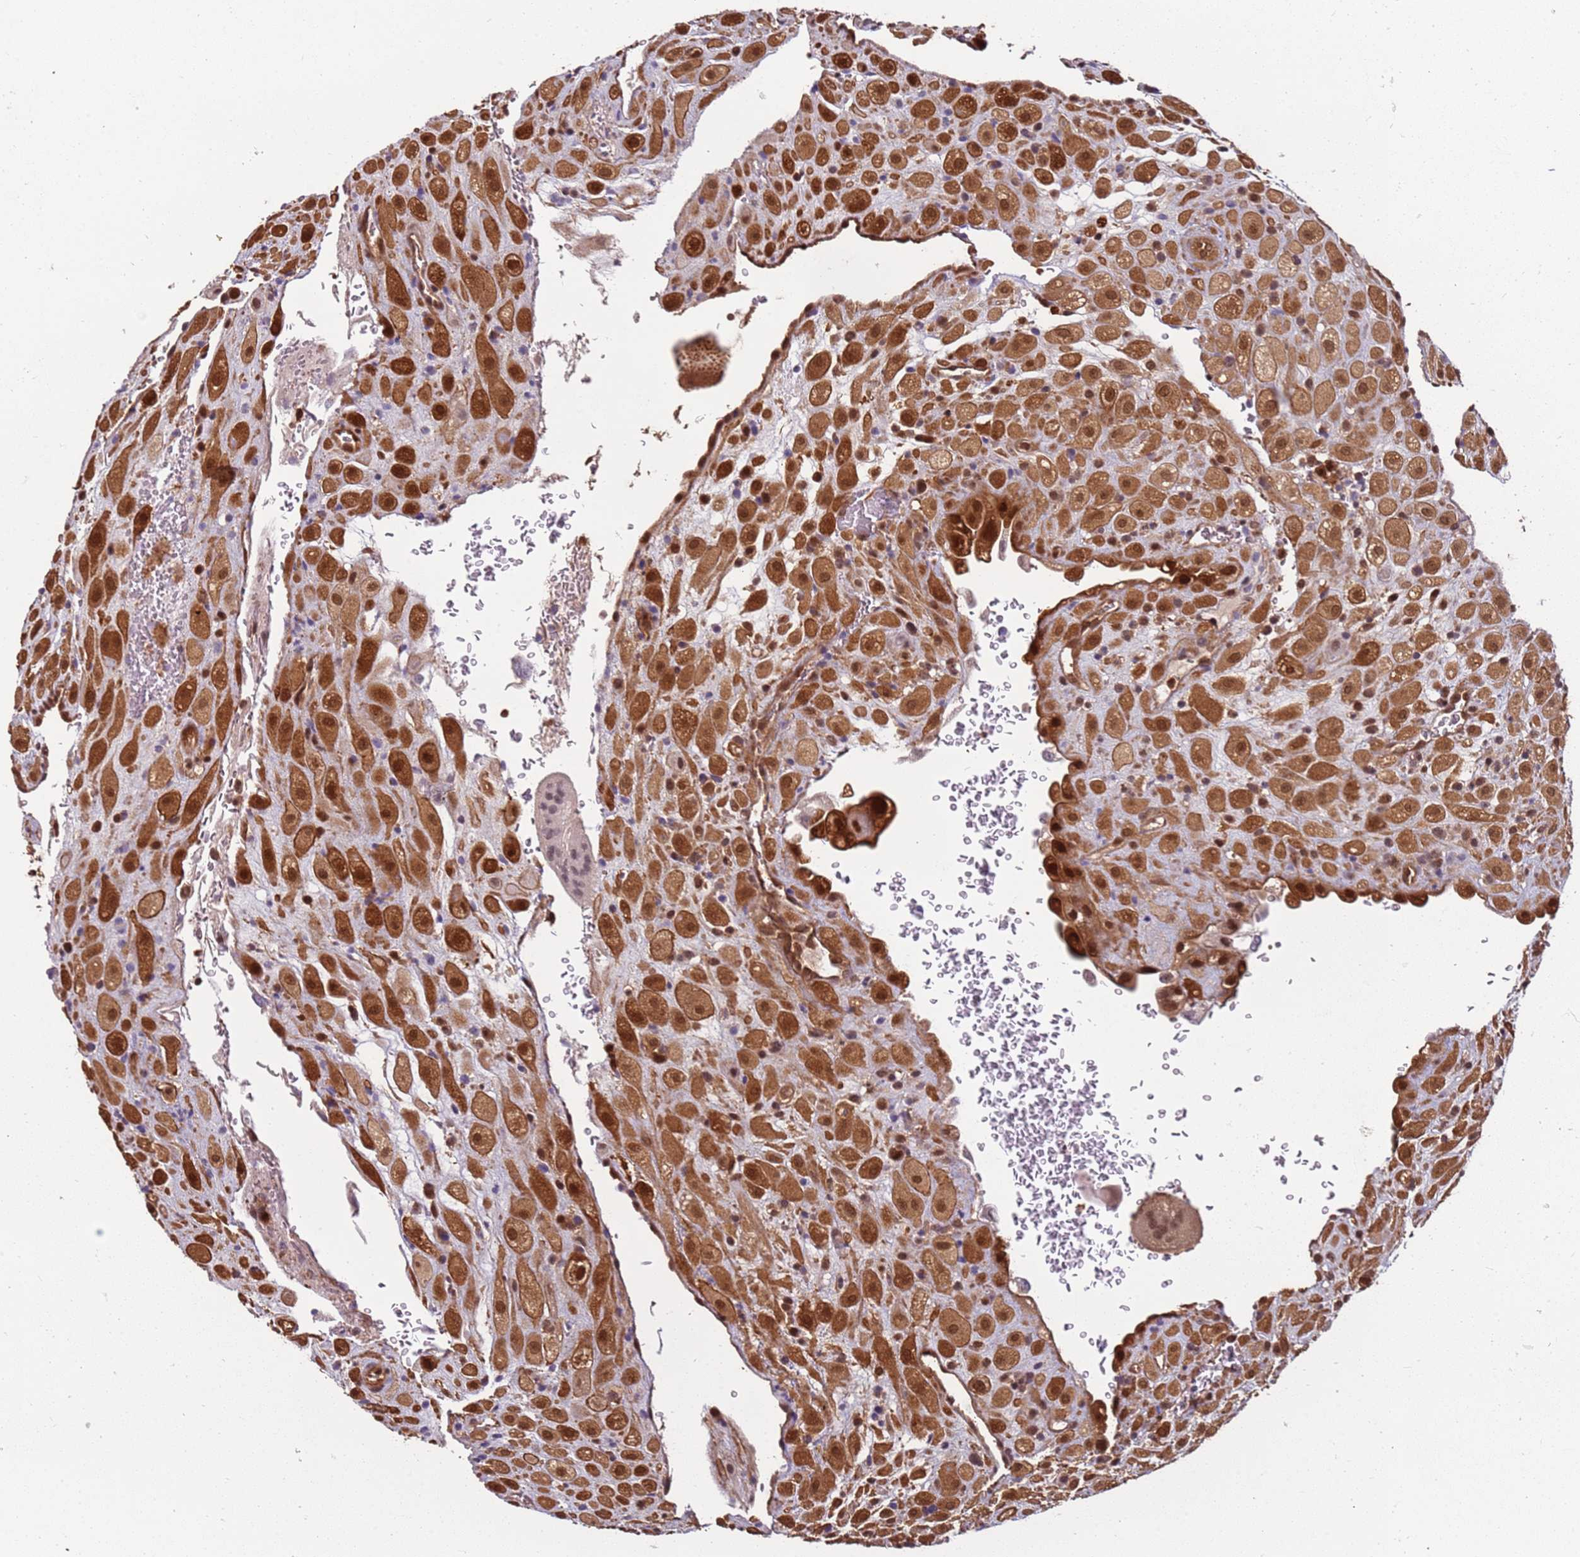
{"staining": {"intensity": "strong", "quantity": ">75%", "location": "cytoplasmic/membranous,nuclear"}, "tissue": "placenta", "cell_type": "Decidual cells", "image_type": "normal", "snomed": [{"axis": "morphology", "description": "Normal tissue, NOS"}, {"axis": "topography", "description": "Placenta"}], "caption": "An immunohistochemistry micrograph of unremarkable tissue is shown. Protein staining in brown labels strong cytoplasmic/membranous,nuclear positivity in placenta within decidual cells. The staining was performed using DAB, with brown indicating positive protein expression. Nuclei are stained blue with hematoxylin.", "gene": "PGLS", "patient": {"sex": "female", "age": 35}}